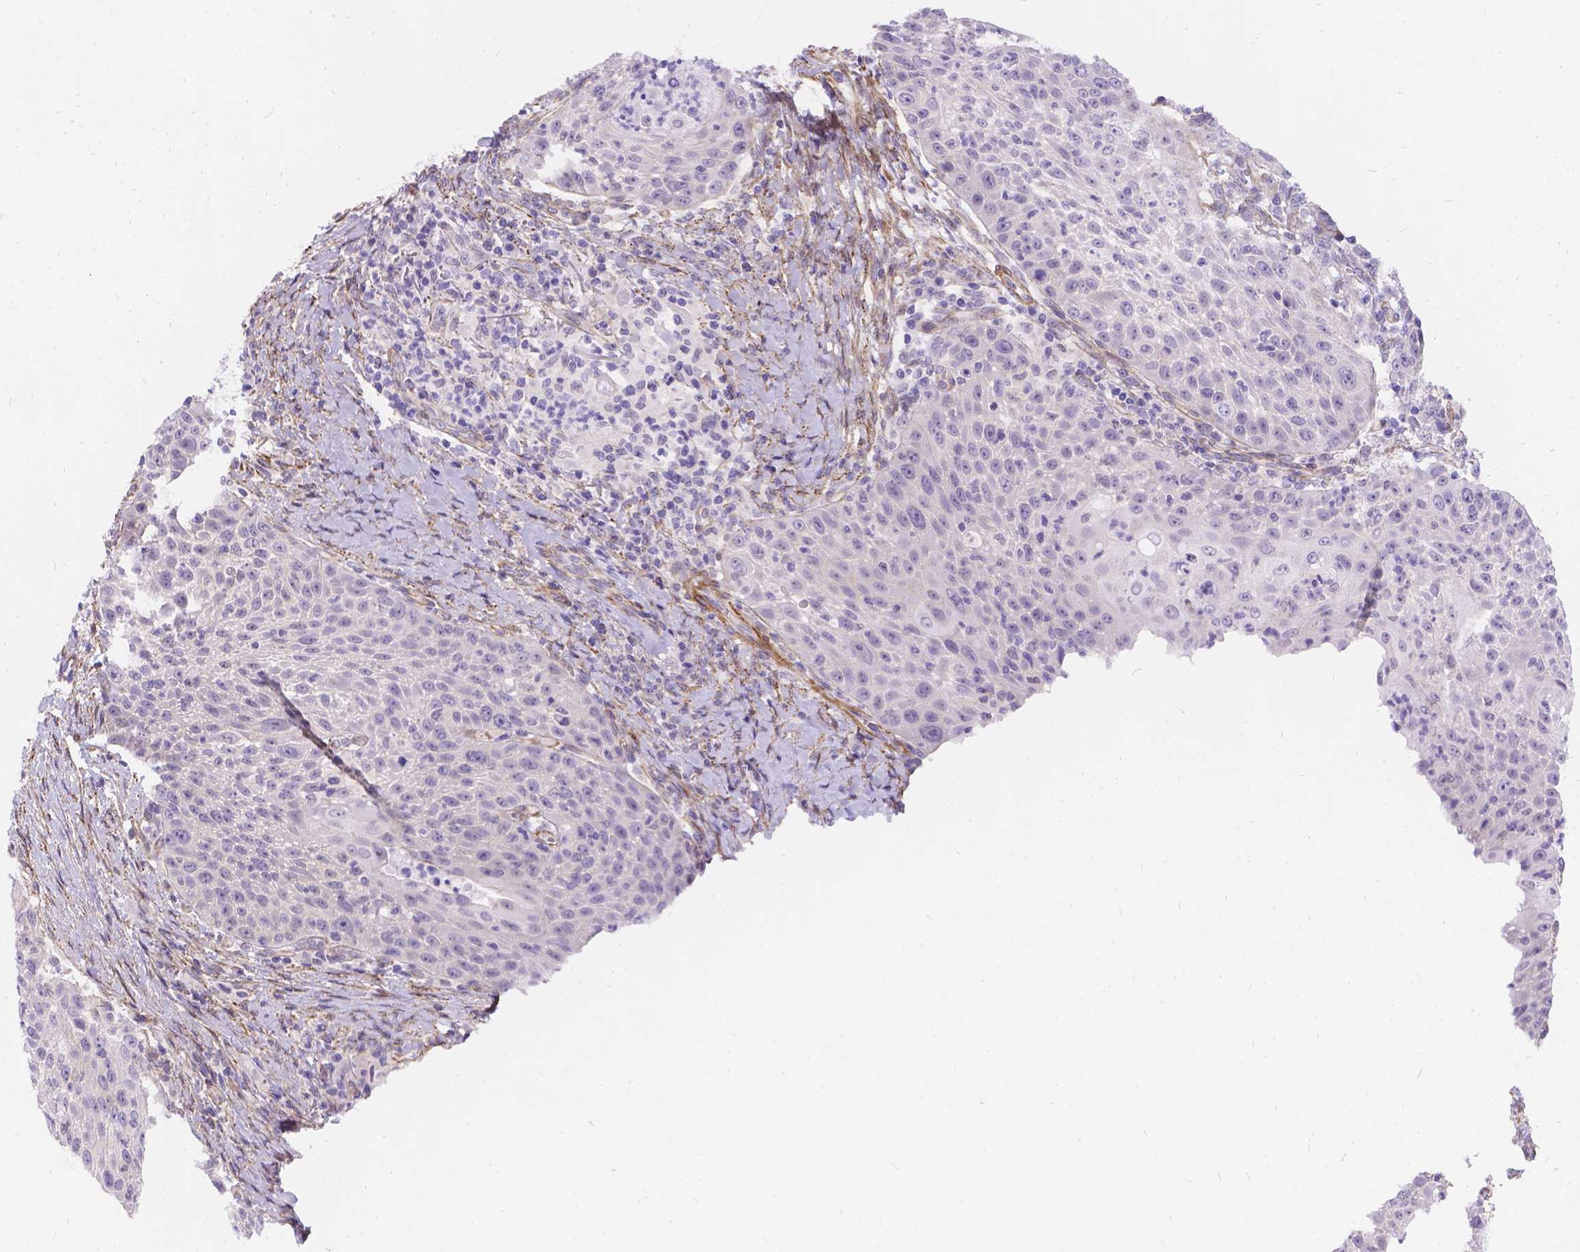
{"staining": {"intensity": "negative", "quantity": "none", "location": "none"}, "tissue": "head and neck cancer", "cell_type": "Tumor cells", "image_type": "cancer", "snomed": [{"axis": "morphology", "description": "Squamous cell carcinoma, NOS"}, {"axis": "topography", "description": "Head-Neck"}], "caption": "IHC photomicrograph of neoplastic tissue: human head and neck cancer (squamous cell carcinoma) stained with DAB demonstrates no significant protein positivity in tumor cells.", "gene": "PALS1", "patient": {"sex": "male", "age": 69}}